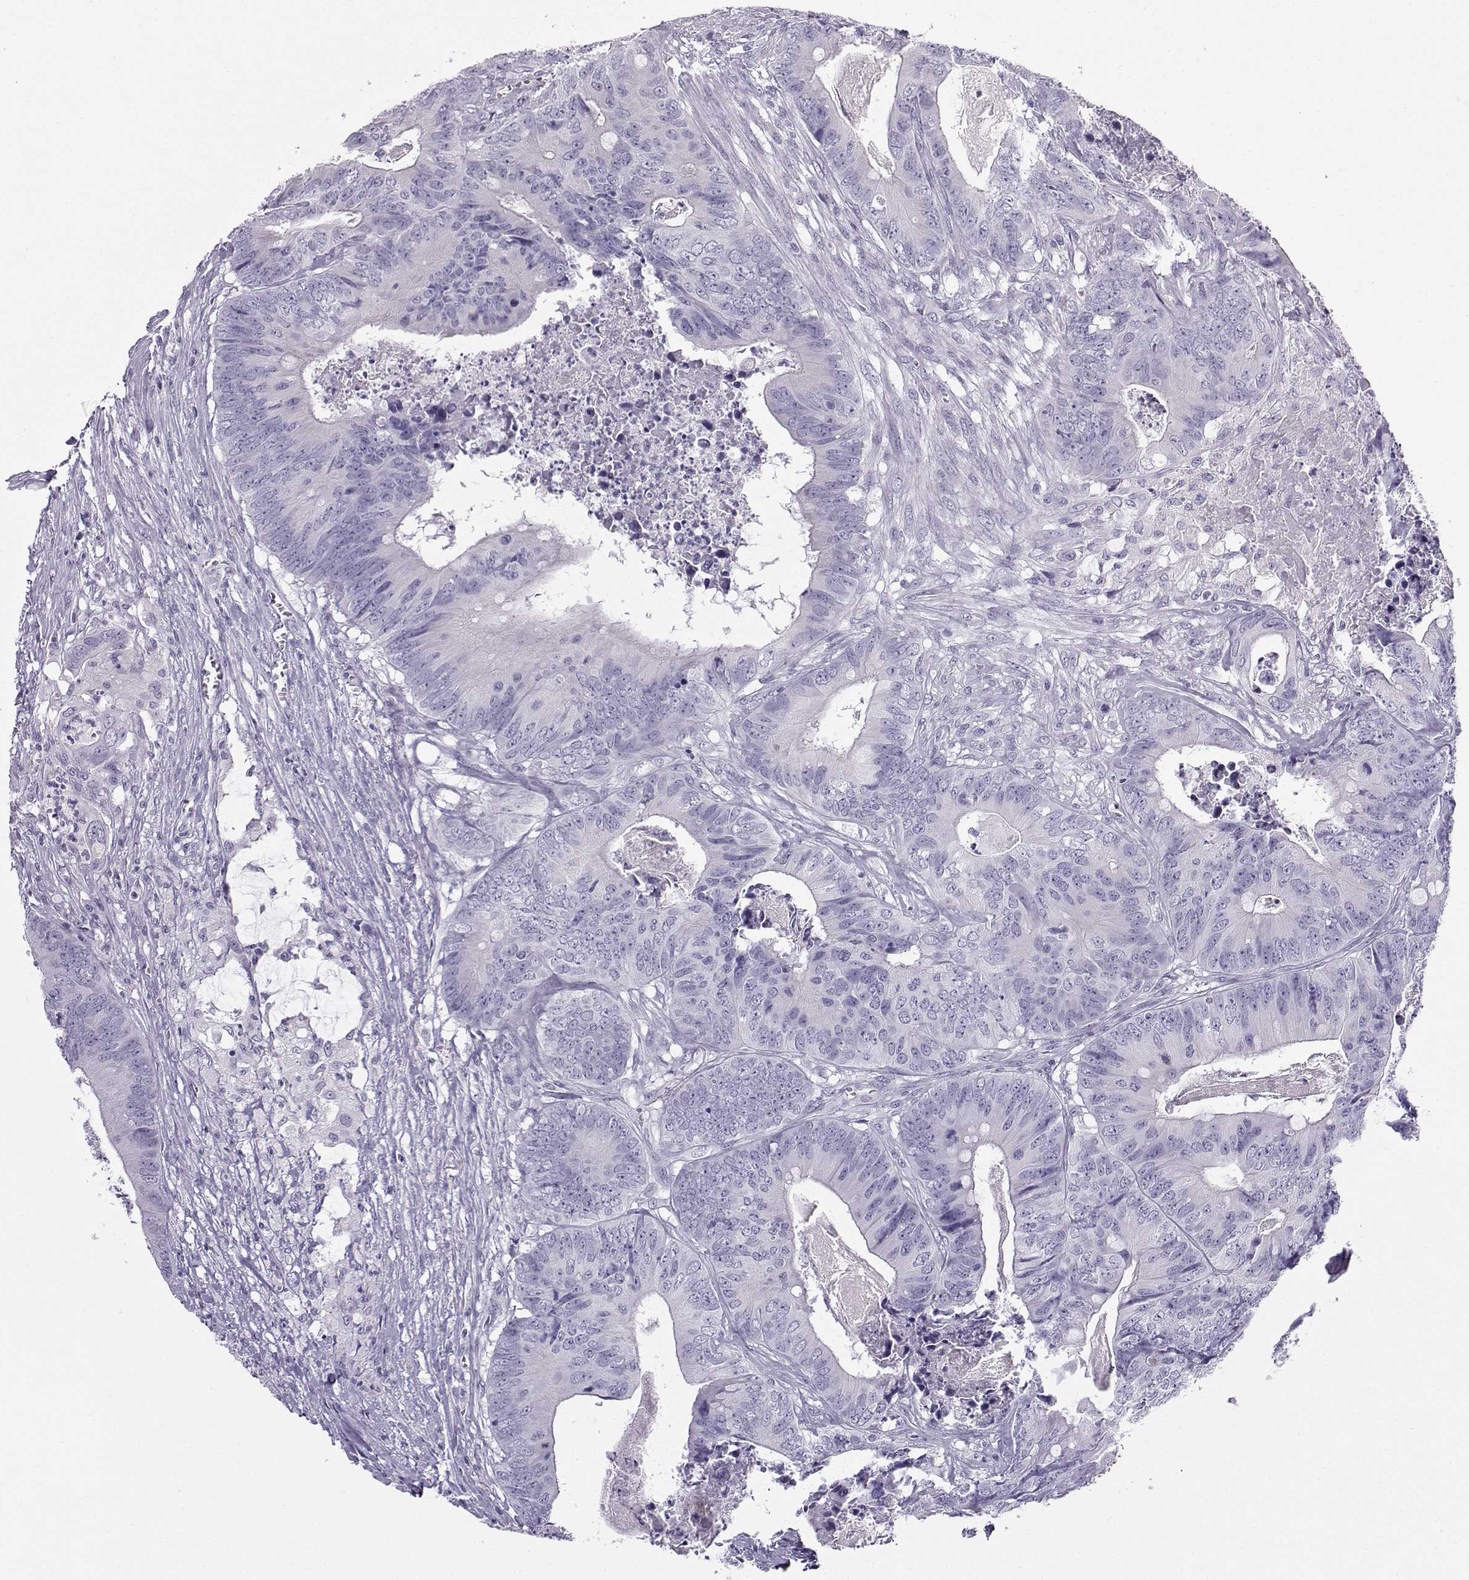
{"staining": {"intensity": "negative", "quantity": "none", "location": "none"}, "tissue": "colorectal cancer", "cell_type": "Tumor cells", "image_type": "cancer", "snomed": [{"axis": "morphology", "description": "Adenocarcinoma, NOS"}, {"axis": "topography", "description": "Colon"}], "caption": "Colorectal cancer stained for a protein using immunohistochemistry displays no staining tumor cells.", "gene": "ZBTB8B", "patient": {"sex": "male", "age": 84}}